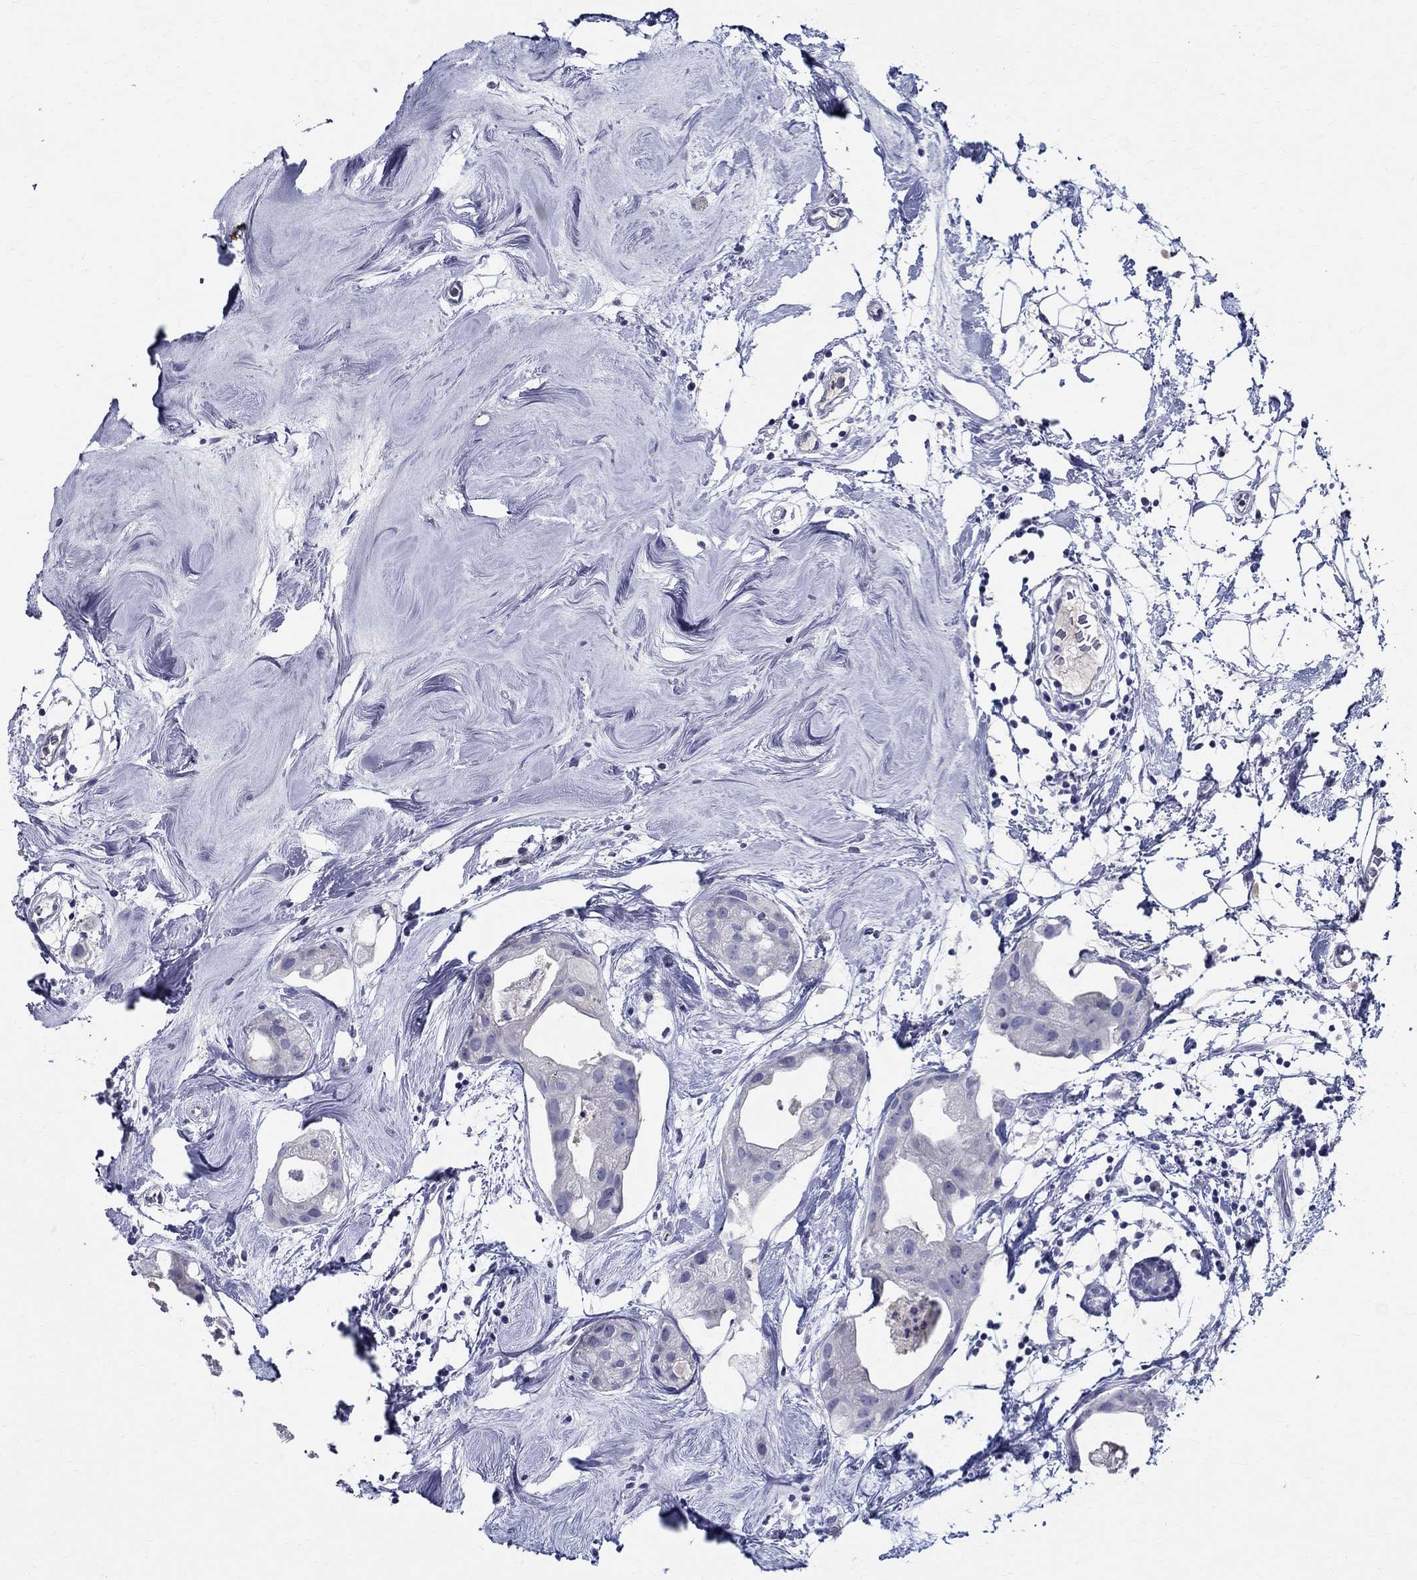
{"staining": {"intensity": "negative", "quantity": "none", "location": "none"}, "tissue": "breast cancer", "cell_type": "Tumor cells", "image_type": "cancer", "snomed": [{"axis": "morphology", "description": "Normal tissue, NOS"}, {"axis": "morphology", "description": "Duct carcinoma"}, {"axis": "topography", "description": "Breast"}], "caption": "The photomicrograph displays no staining of tumor cells in infiltrating ductal carcinoma (breast).", "gene": "CETN1", "patient": {"sex": "female", "age": 40}}